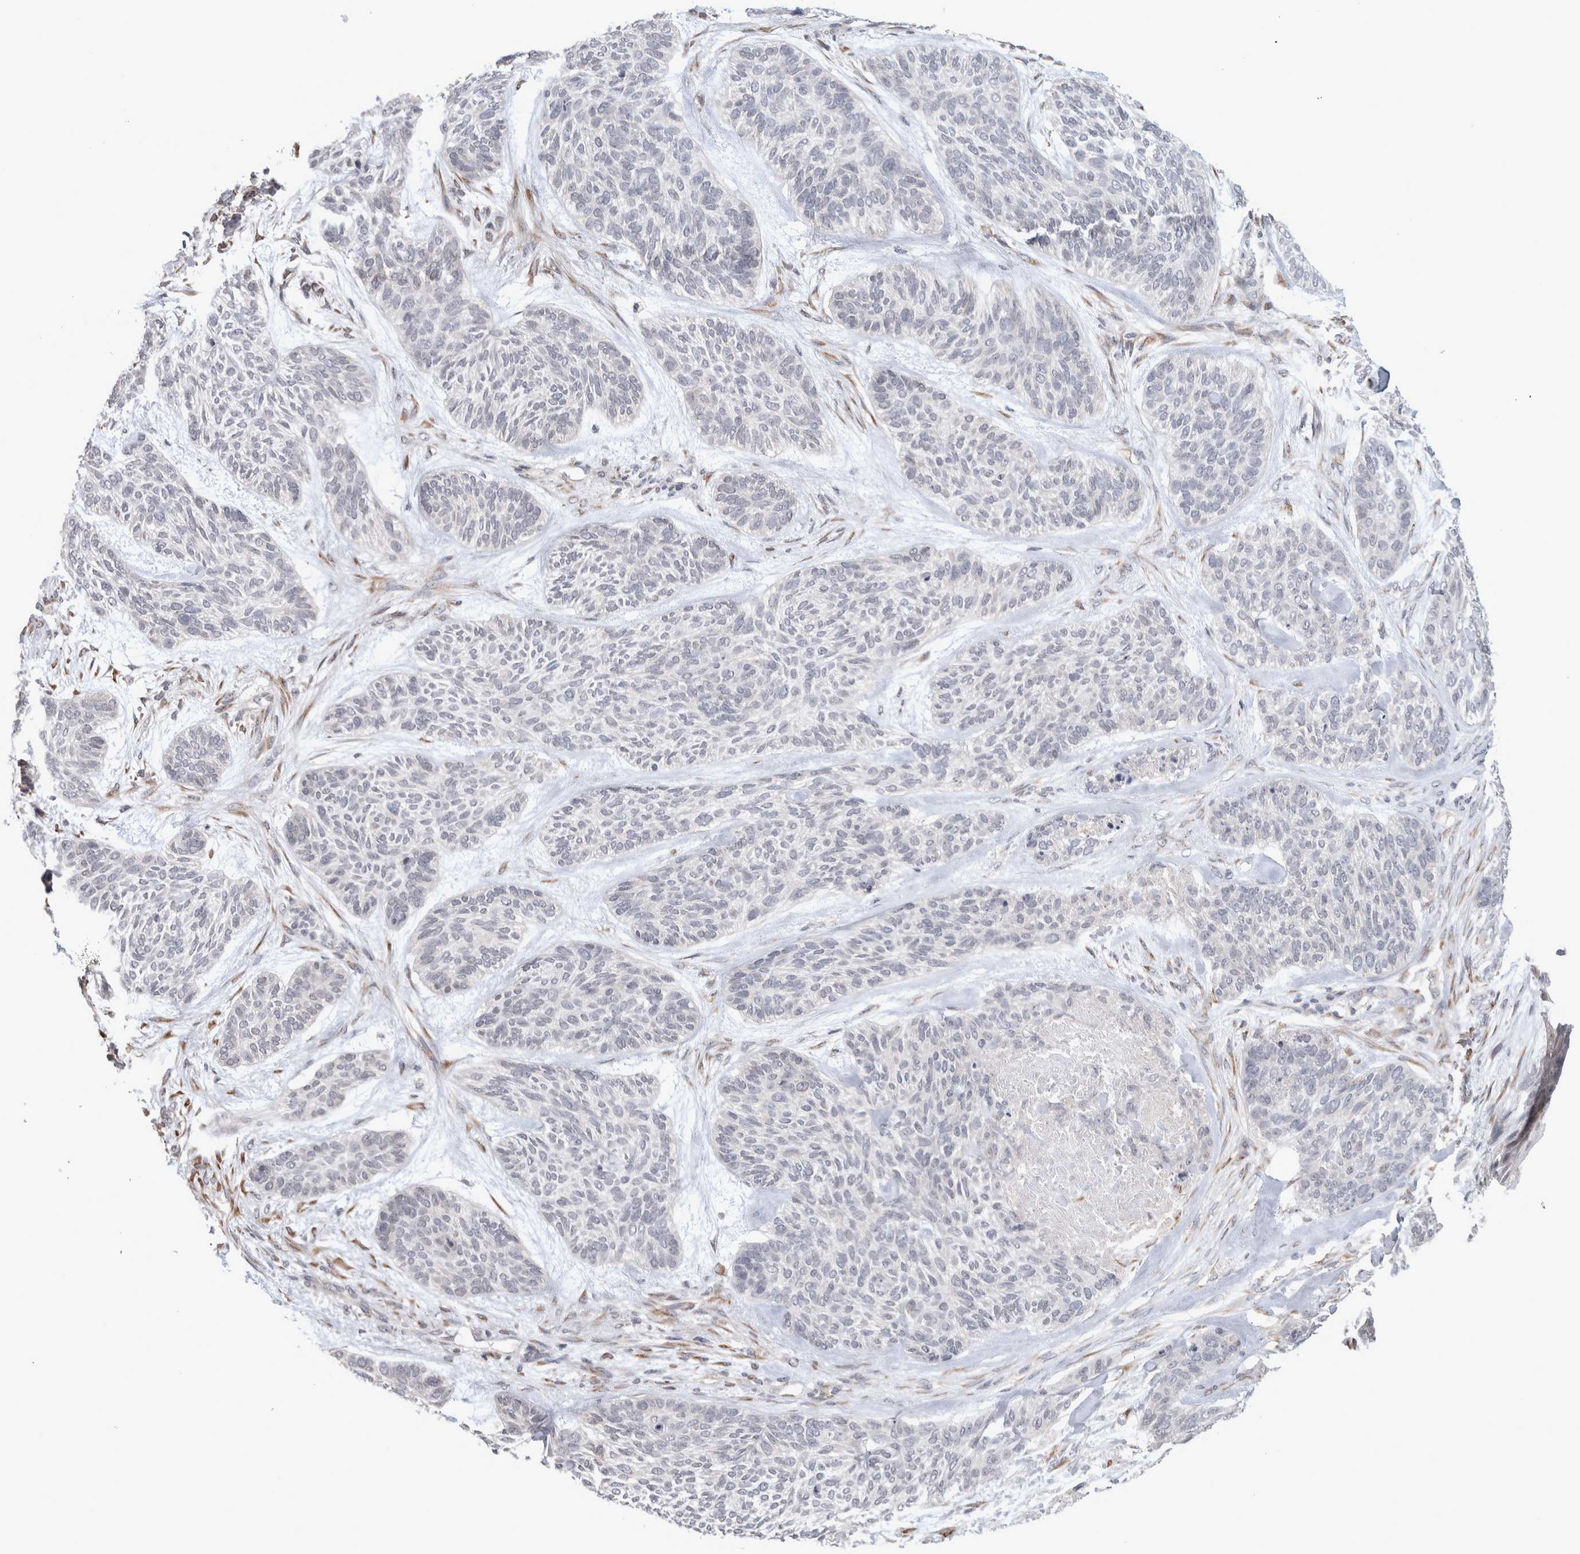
{"staining": {"intensity": "negative", "quantity": "none", "location": "none"}, "tissue": "skin cancer", "cell_type": "Tumor cells", "image_type": "cancer", "snomed": [{"axis": "morphology", "description": "Basal cell carcinoma"}, {"axis": "topography", "description": "Skin"}], "caption": "This histopathology image is of basal cell carcinoma (skin) stained with immunohistochemistry to label a protein in brown with the nuclei are counter-stained blue. There is no positivity in tumor cells.", "gene": "CUL2", "patient": {"sex": "male", "age": 55}}